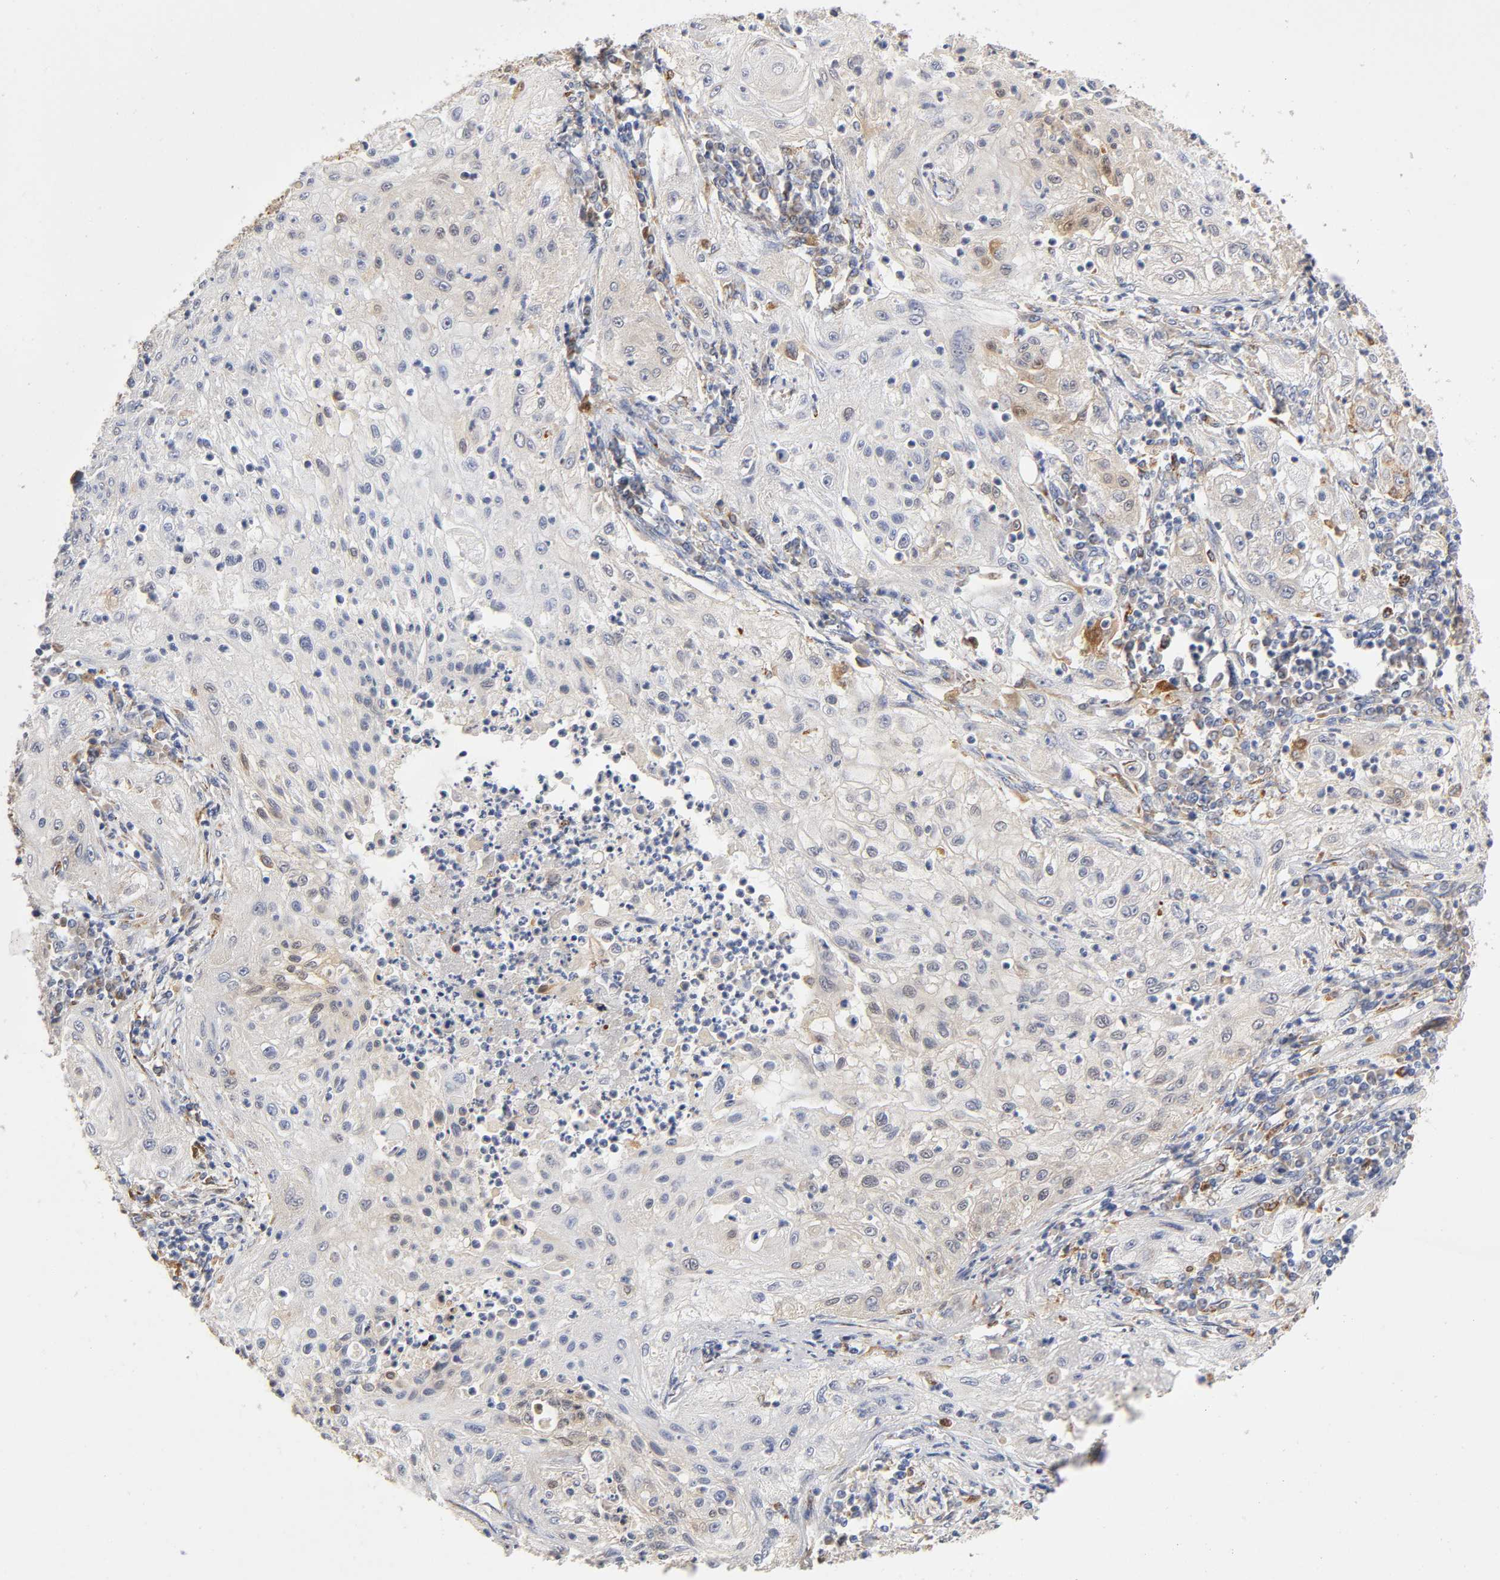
{"staining": {"intensity": "moderate", "quantity": "<25%", "location": "cytoplasmic/membranous,nuclear"}, "tissue": "lung cancer", "cell_type": "Tumor cells", "image_type": "cancer", "snomed": [{"axis": "morphology", "description": "Inflammation, NOS"}, {"axis": "morphology", "description": "Squamous cell carcinoma, NOS"}, {"axis": "topography", "description": "Lymph node"}, {"axis": "topography", "description": "Soft tissue"}, {"axis": "topography", "description": "Lung"}], "caption": "A brown stain shows moderate cytoplasmic/membranous and nuclear staining of a protein in lung cancer tumor cells.", "gene": "ISG15", "patient": {"sex": "male", "age": 66}}